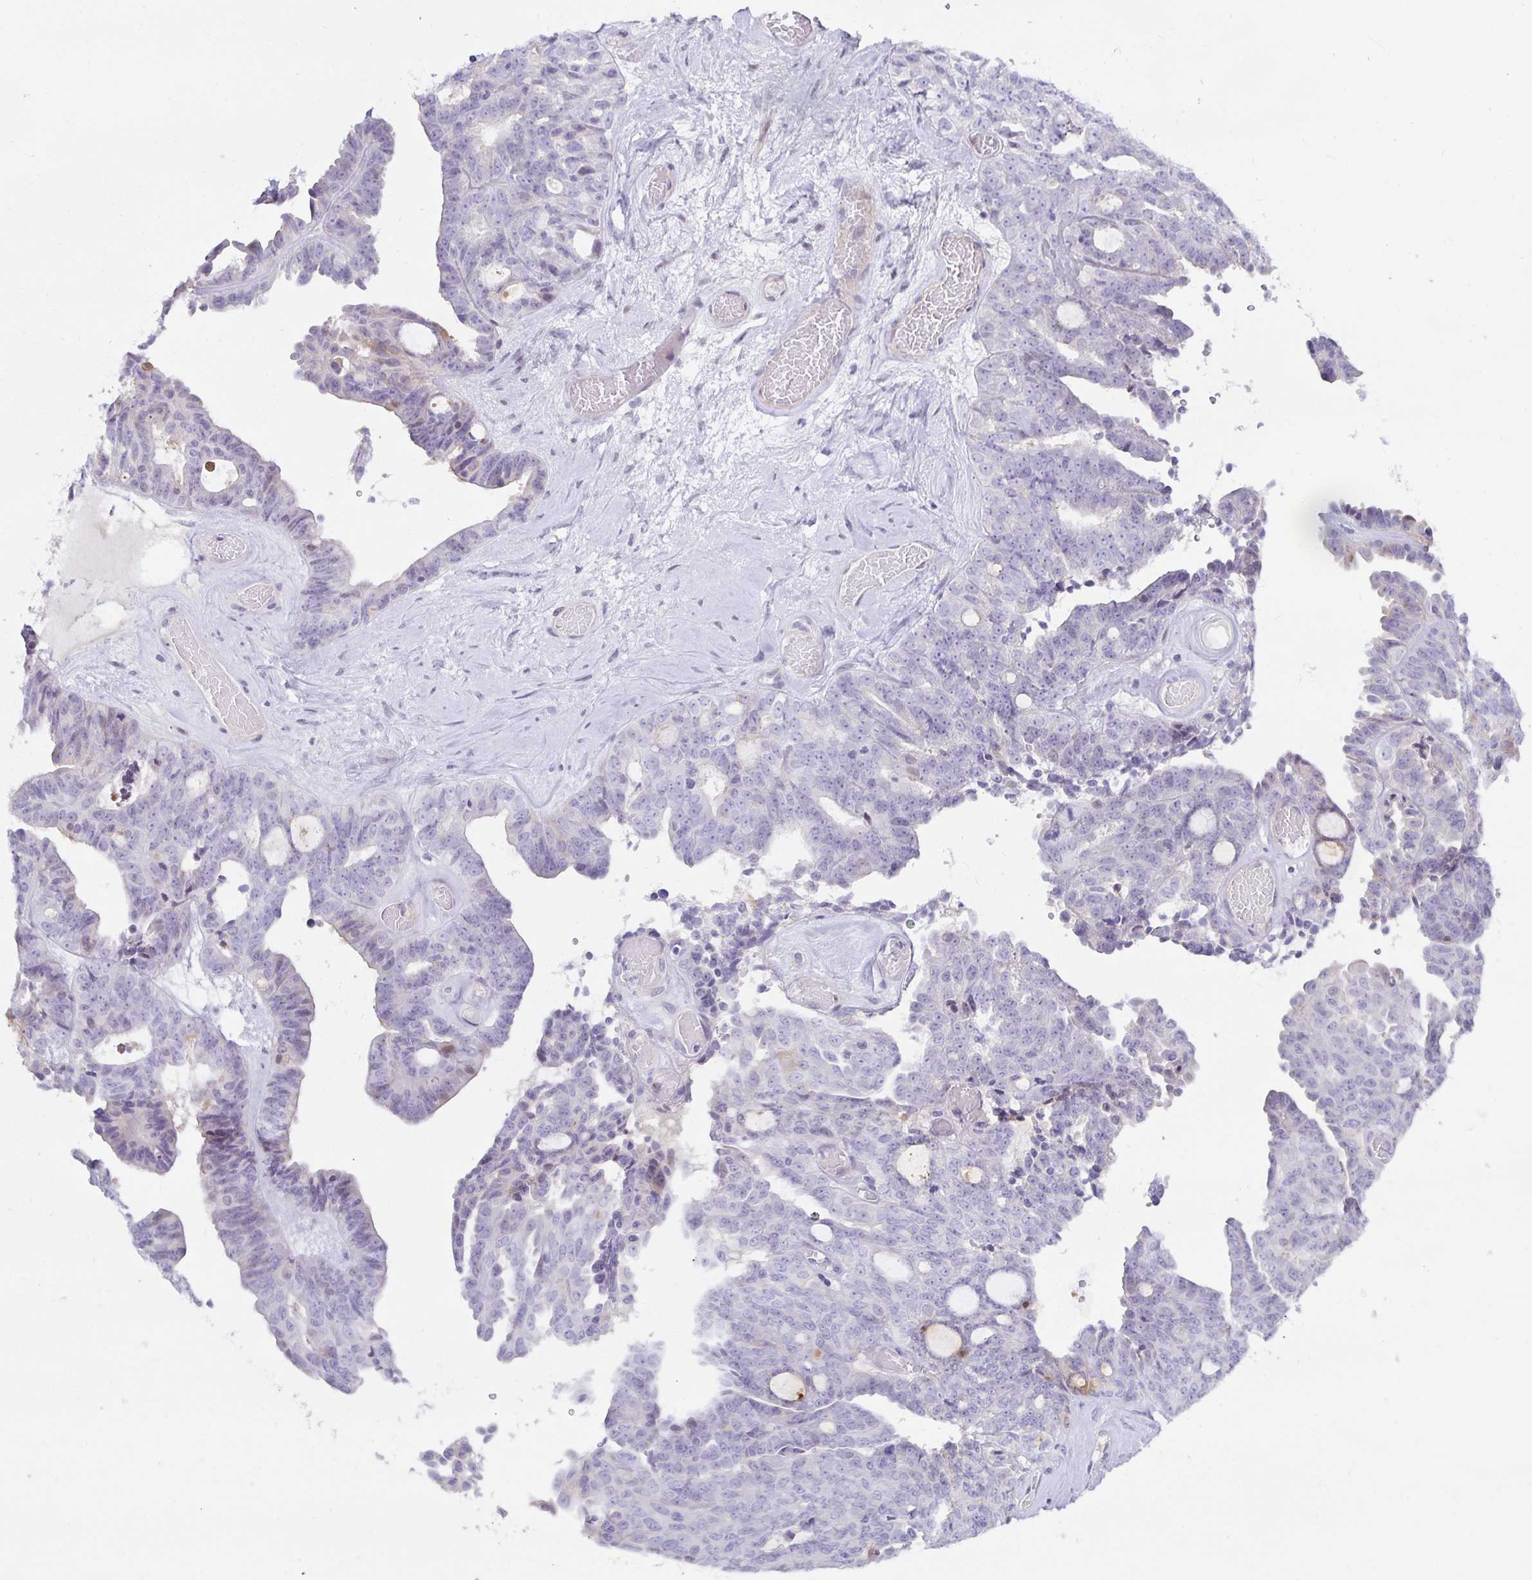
{"staining": {"intensity": "negative", "quantity": "none", "location": "none"}, "tissue": "ovarian cancer", "cell_type": "Tumor cells", "image_type": "cancer", "snomed": [{"axis": "morphology", "description": "Cystadenocarcinoma, serous, NOS"}, {"axis": "topography", "description": "Ovary"}], "caption": "Immunohistochemistry (IHC) of human ovarian cancer (serous cystadenocarcinoma) demonstrates no expression in tumor cells.", "gene": "SPAG4", "patient": {"sex": "female", "age": 71}}